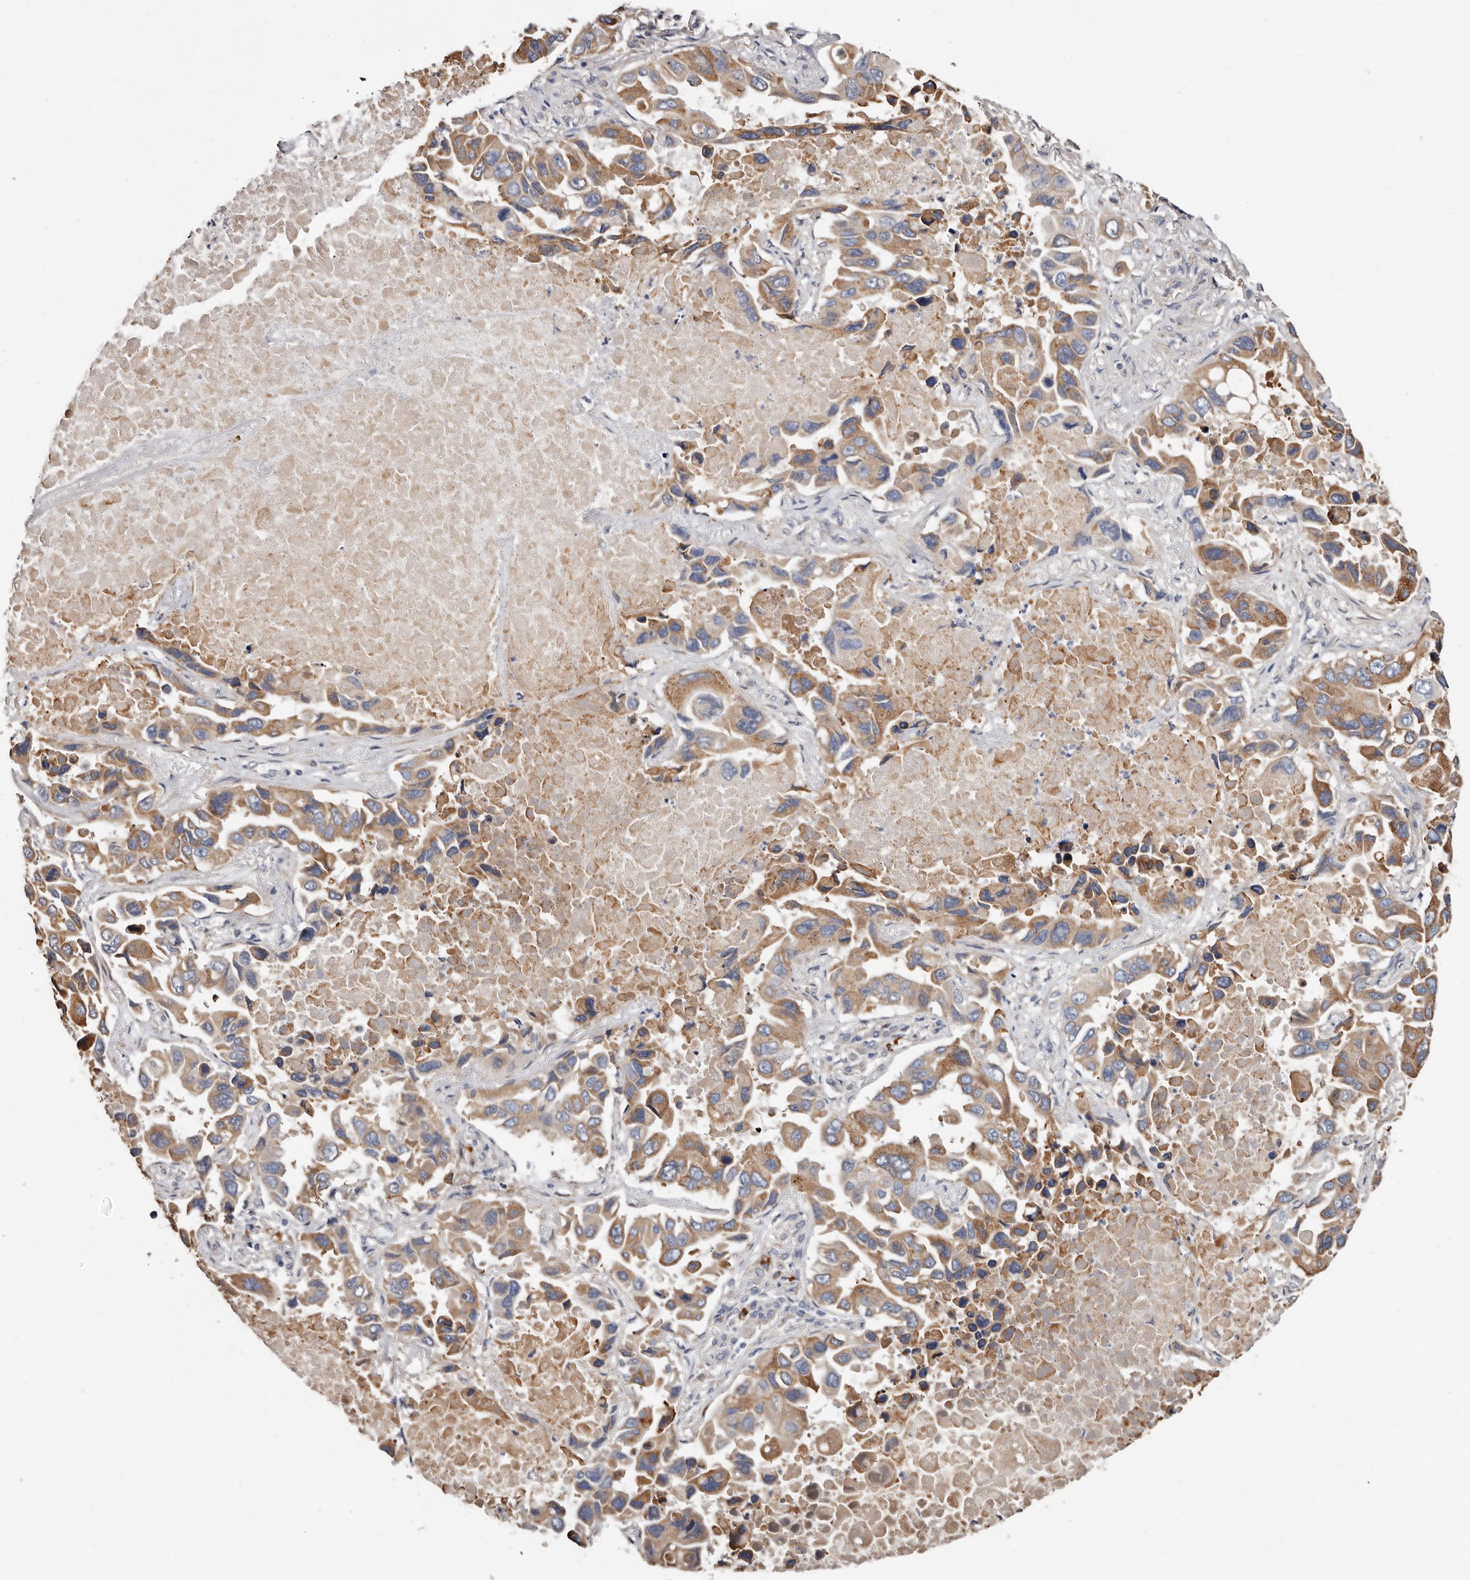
{"staining": {"intensity": "moderate", "quantity": ">75%", "location": "cytoplasmic/membranous"}, "tissue": "lung cancer", "cell_type": "Tumor cells", "image_type": "cancer", "snomed": [{"axis": "morphology", "description": "Adenocarcinoma, NOS"}, {"axis": "topography", "description": "Lung"}], "caption": "The micrograph shows a brown stain indicating the presence of a protein in the cytoplasmic/membranous of tumor cells in adenocarcinoma (lung). (Brightfield microscopy of DAB IHC at high magnification).", "gene": "ASIC5", "patient": {"sex": "male", "age": 64}}